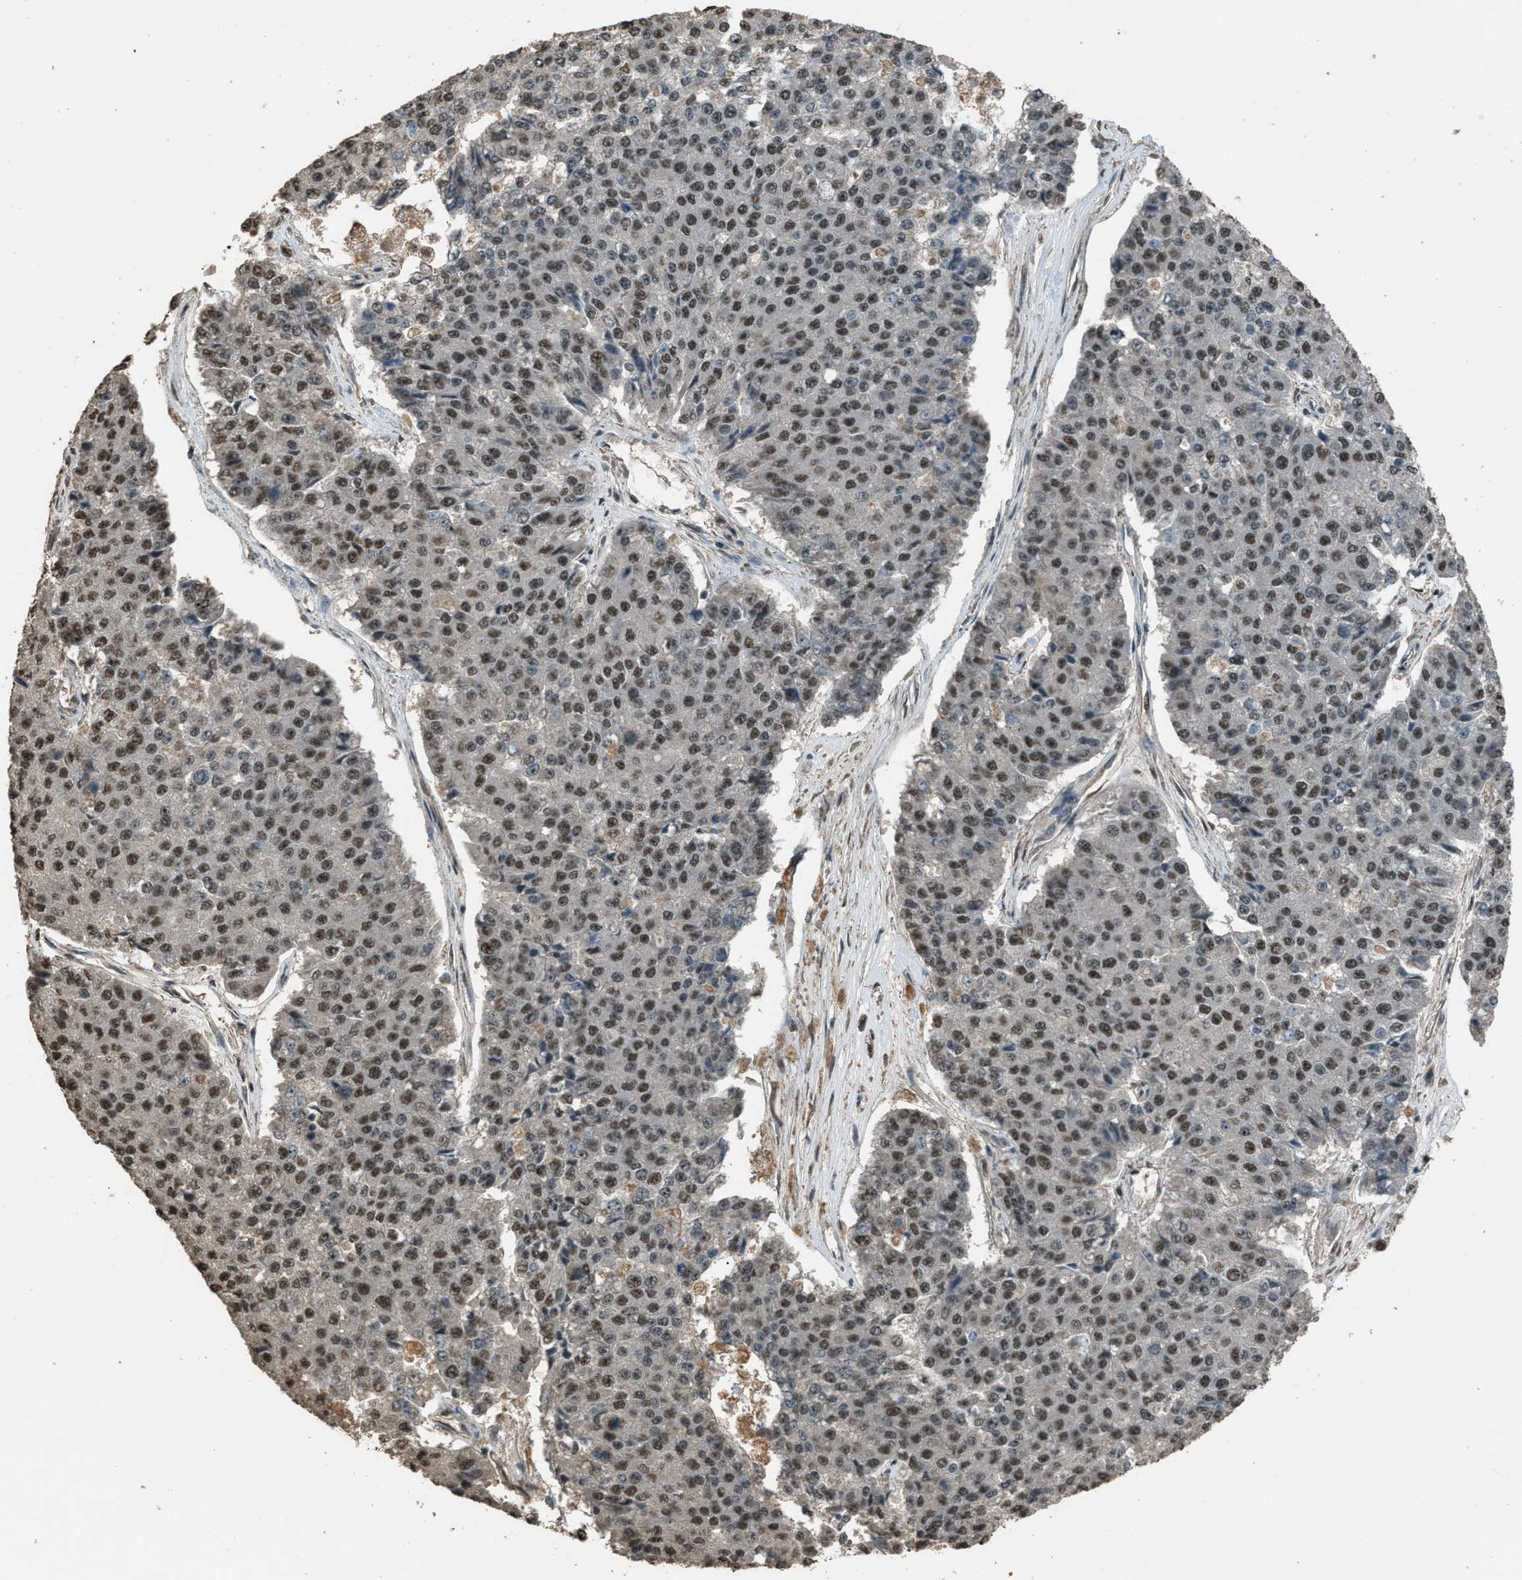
{"staining": {"intensity": "moderate", "quantity": ">75%", "location": "nuclear"}, "tissue": "pancreatic cancer", "cell_type": "Tumor cells", "image_type": "cancer", "snomed": [{"axis": "morphology", "description": "Adenocarcinoma, NOS"}, {"axis": "topography", "description": "Pancreas"}], "caption": "The photomicrograph shows a brown stain indicating the presence of a protein in the nuclear of tumor cells in pancreatic adenocarcinoma.", "gene": "SERTAD2", "patient": {"sex": "male", "age": 50}}